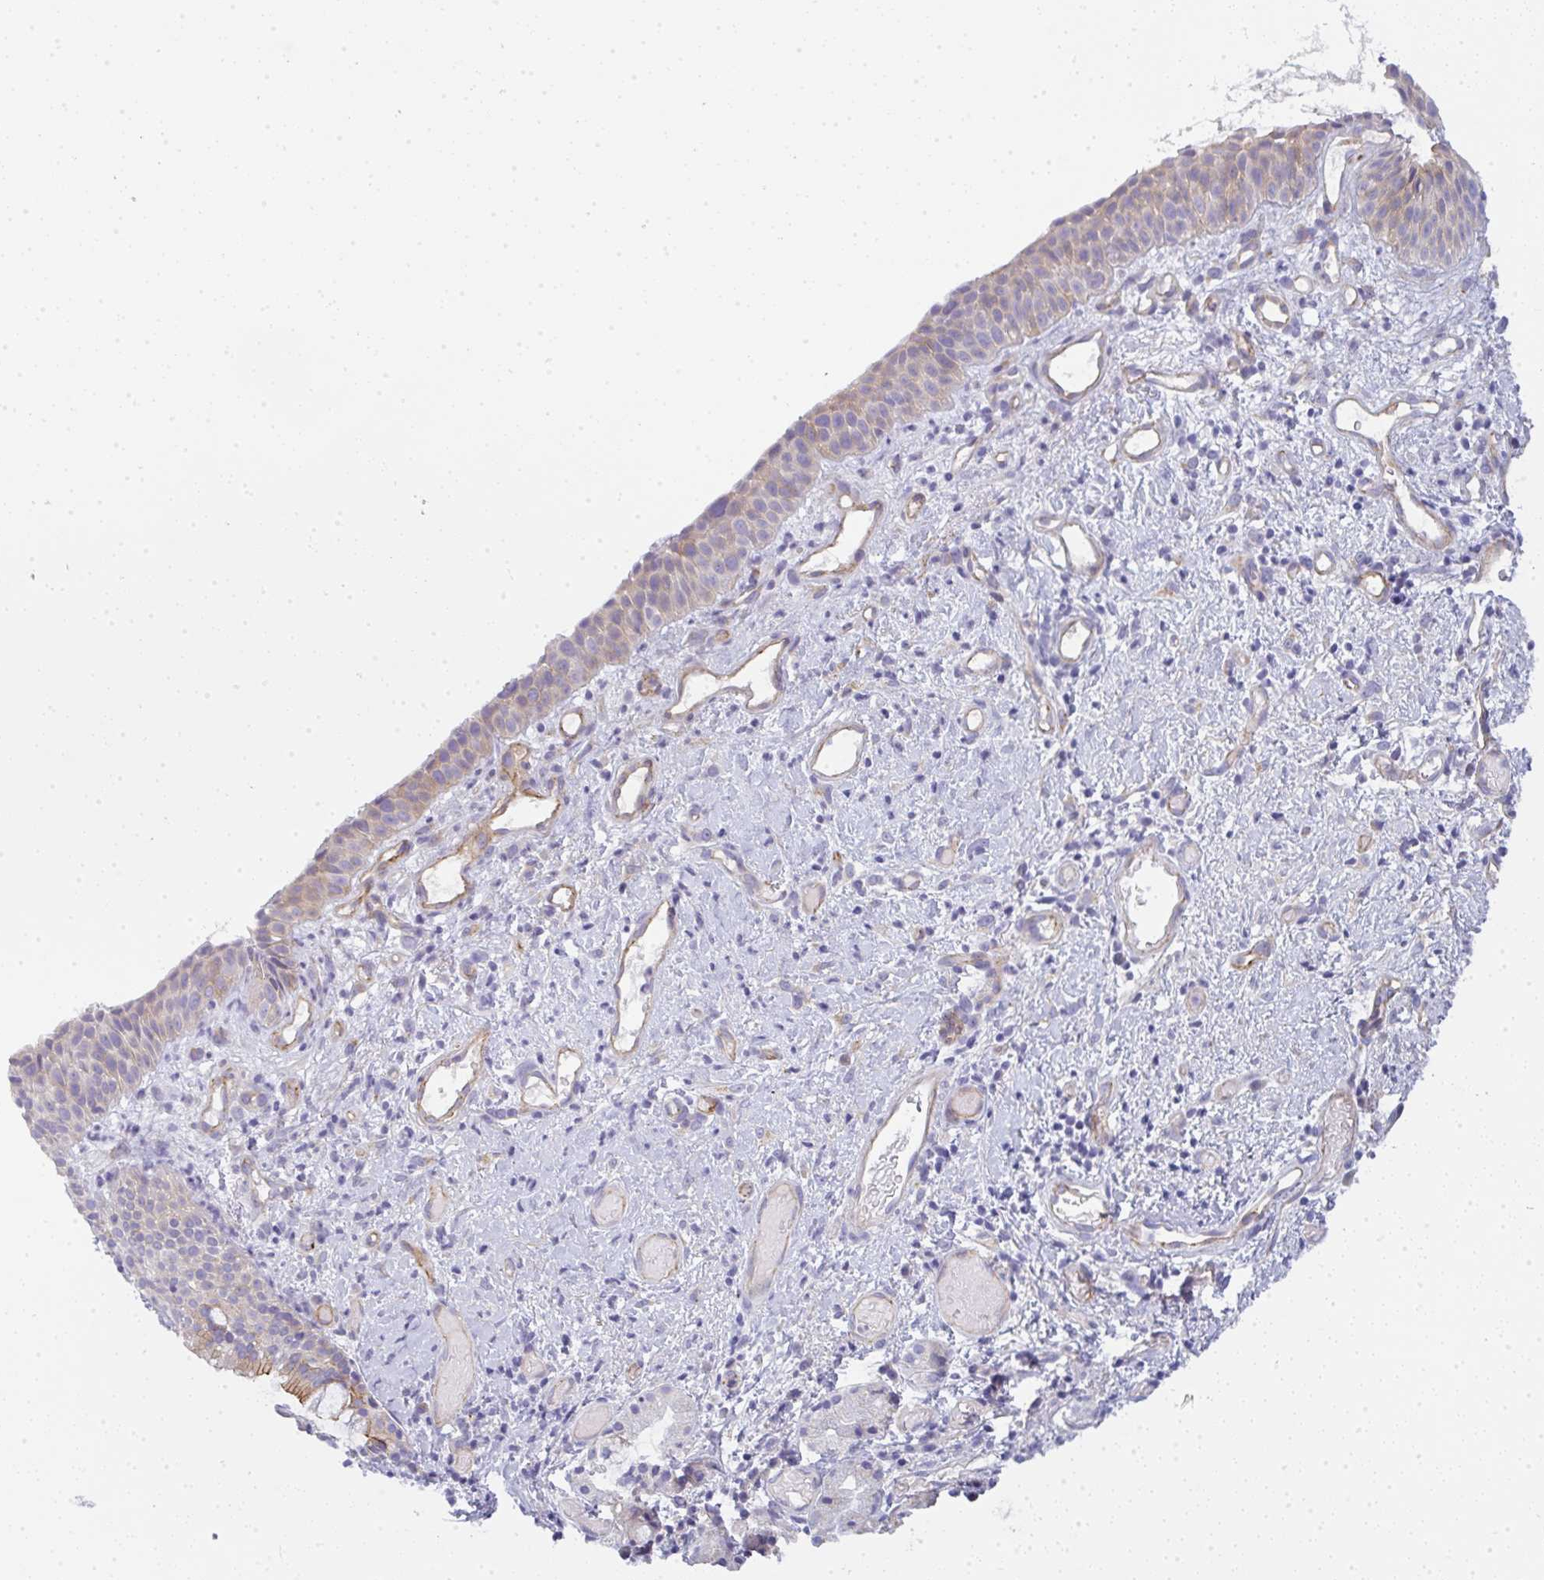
{"staining": {"intensity": "weak", "quantity": "<25%", "location": "cytoplasmic/membranous"}, "tissue": "nasopharynx", "cell_type": "Respiratory epithelial cells", "image_type": "normal", "snomed": [{"axis": "morphology", "description": "Normal tissue, NOS"}, {"axis": "morphology", "description": "Inflammation, NOS"}, {"axis": "topography", "description": "Nasopharynx"}], "caption": "DAB (3,3'-diaminobenzidine) immunohistochemical staining of normal nasopharynx exhibits no significant positivity in respiratory epithelial cells.", "gene": "LPAR4", "patient": {"sex": "male", "age": 54}}